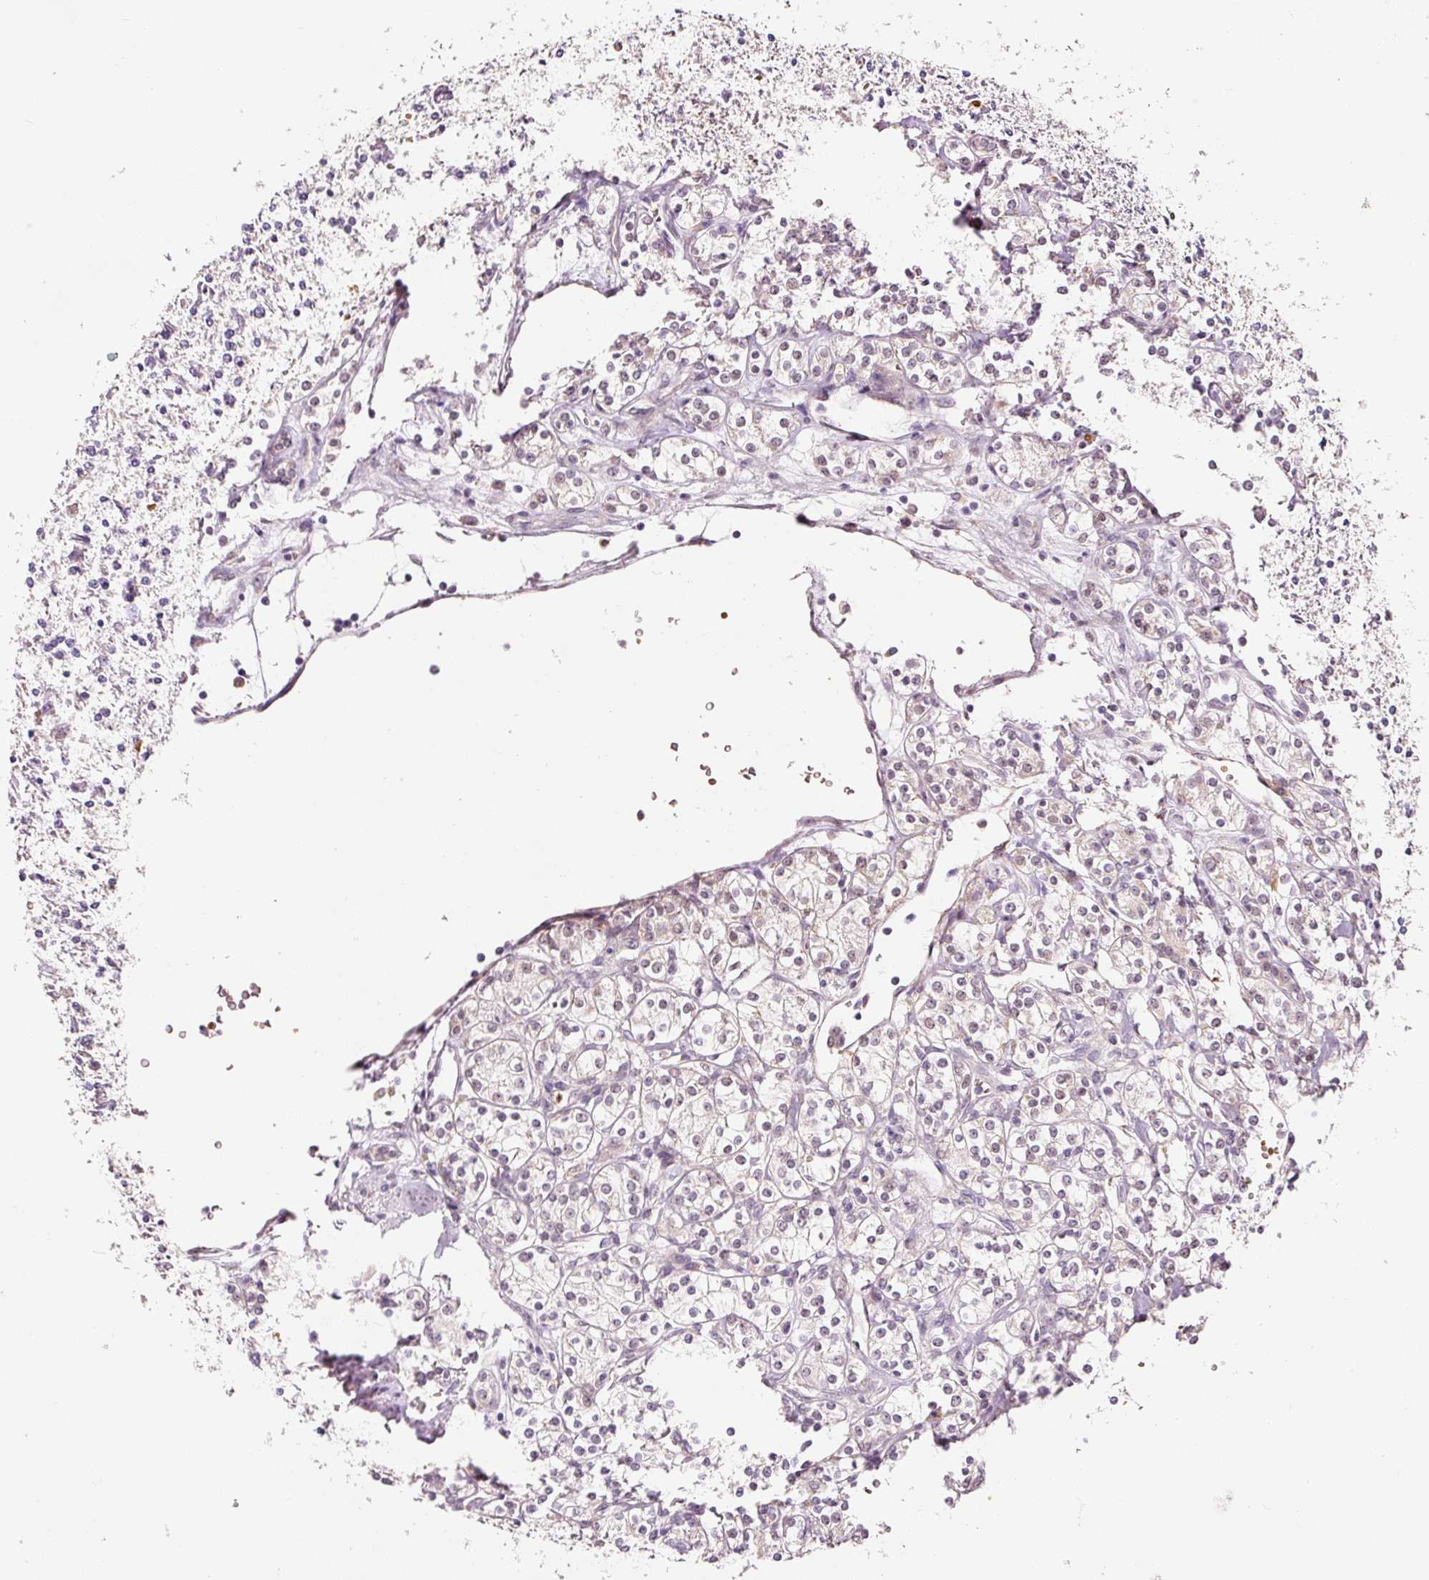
{"staining": {"intensity": "negative", "quantity": "none", "location": "none"}, "tissue": "renal cancer", "cell_type": "Tumor cells", "image_type": "cancer", "snomed": [{"axis": "morphology", "description": "Adenocarcinoma, NOS"}, {"axis": "topography", "description": "Kidney"}], "caption": "A high-resolution photomicrograph shows immunohistochemistry (IHC) staining of adenocarcinoma (renal), which displays no significant positivity in tumor cells.", "gene": "ZNF460", "patient": {"sex": "male", "age": 77}}